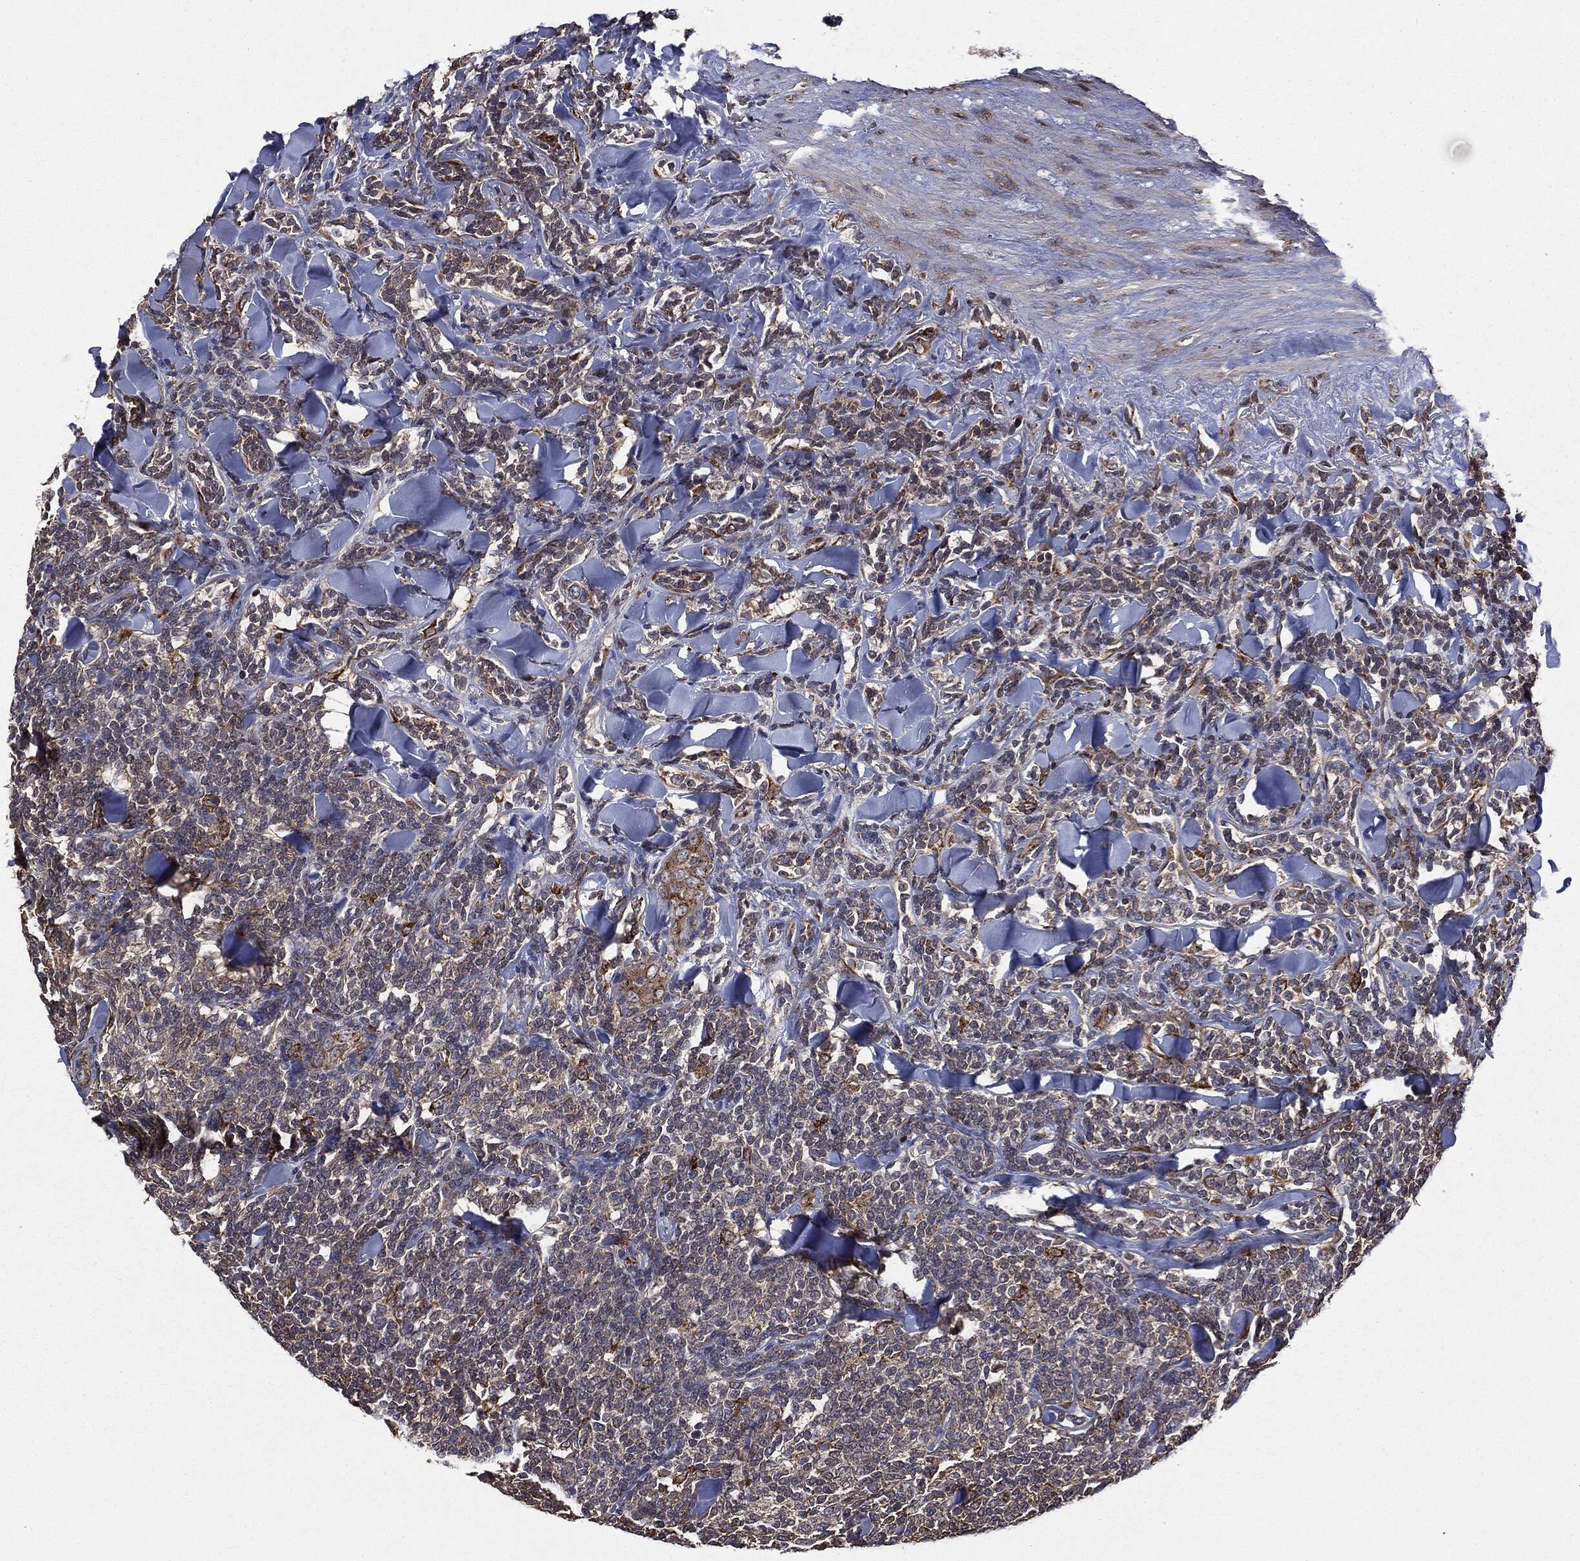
{"staining": {"intensity": "negative", "quantity": "none", "location": "none"}, "tissue": "lymphoma", "cell_type": "Tumor cells", "image_type": "cancer", "snomed": [{"axis": "morphology", "description": "Malignant lymphoma, non-Hodgkin's type, Low grade"}, {"axis": "topography", "description": "Lymph node"}], "caption": "Micrograph shows no significant protein positivity in tumor cells of lymphoma.", "gene": "PLOD3", "patient": {"sex": "female", "age": 56}}